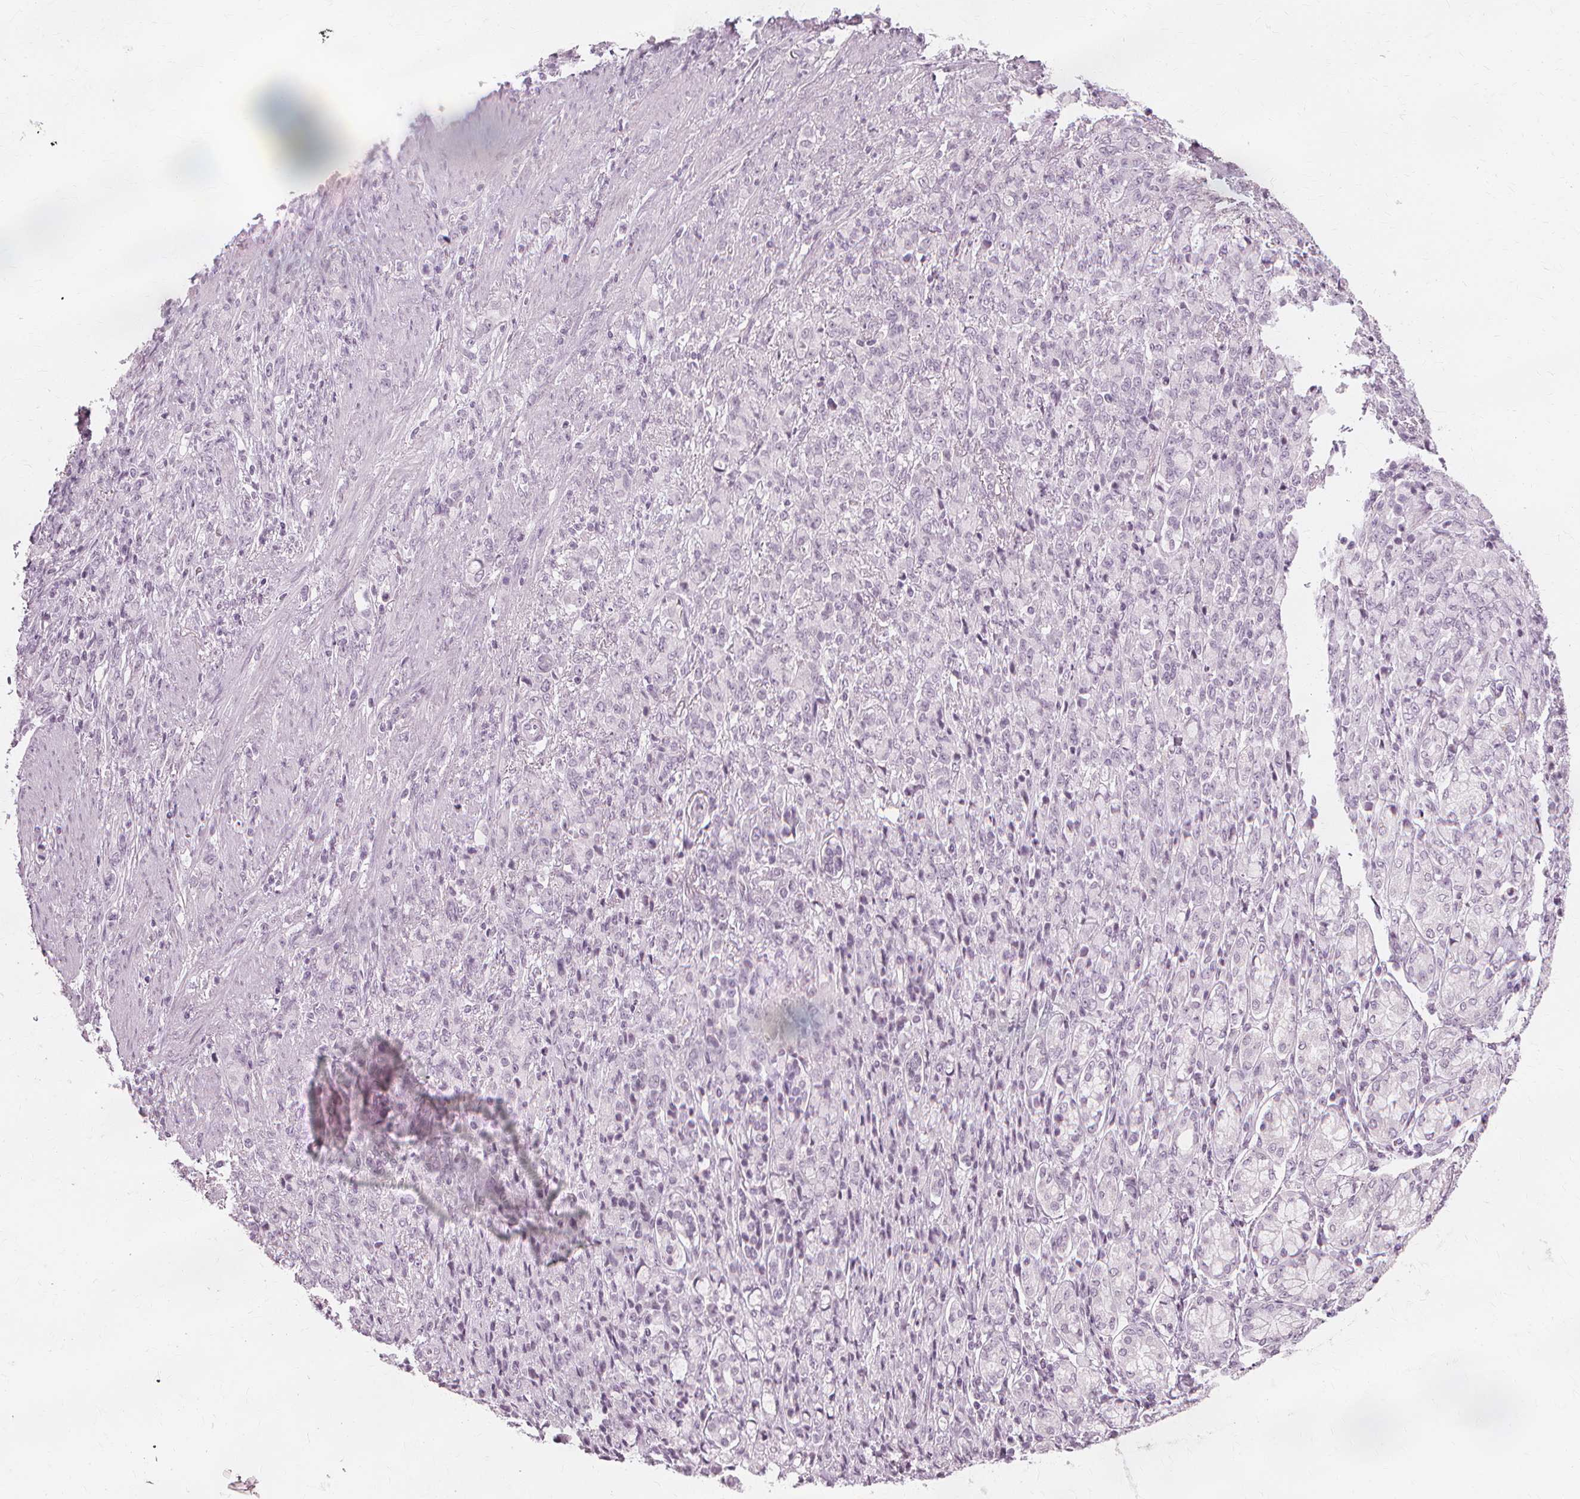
{"staining": {"intensity": "negative", "quantity": "none", "location": "none"}, "tissue": "stomach cancer", "cell_type": "Tumor cells", "image_type": "cancer", "snomed": [{"axis": "morphology", "description": "Adenocarcinoma, NOS"}, {"axis": "topography", "description": "Stomach"}], "caption": "A histopathology image of stomach cancer stained for a protein reveals no brown staining in tumor cells.", "gene": "NXPE1", "patient": {"sex": "female", "age": 79}}